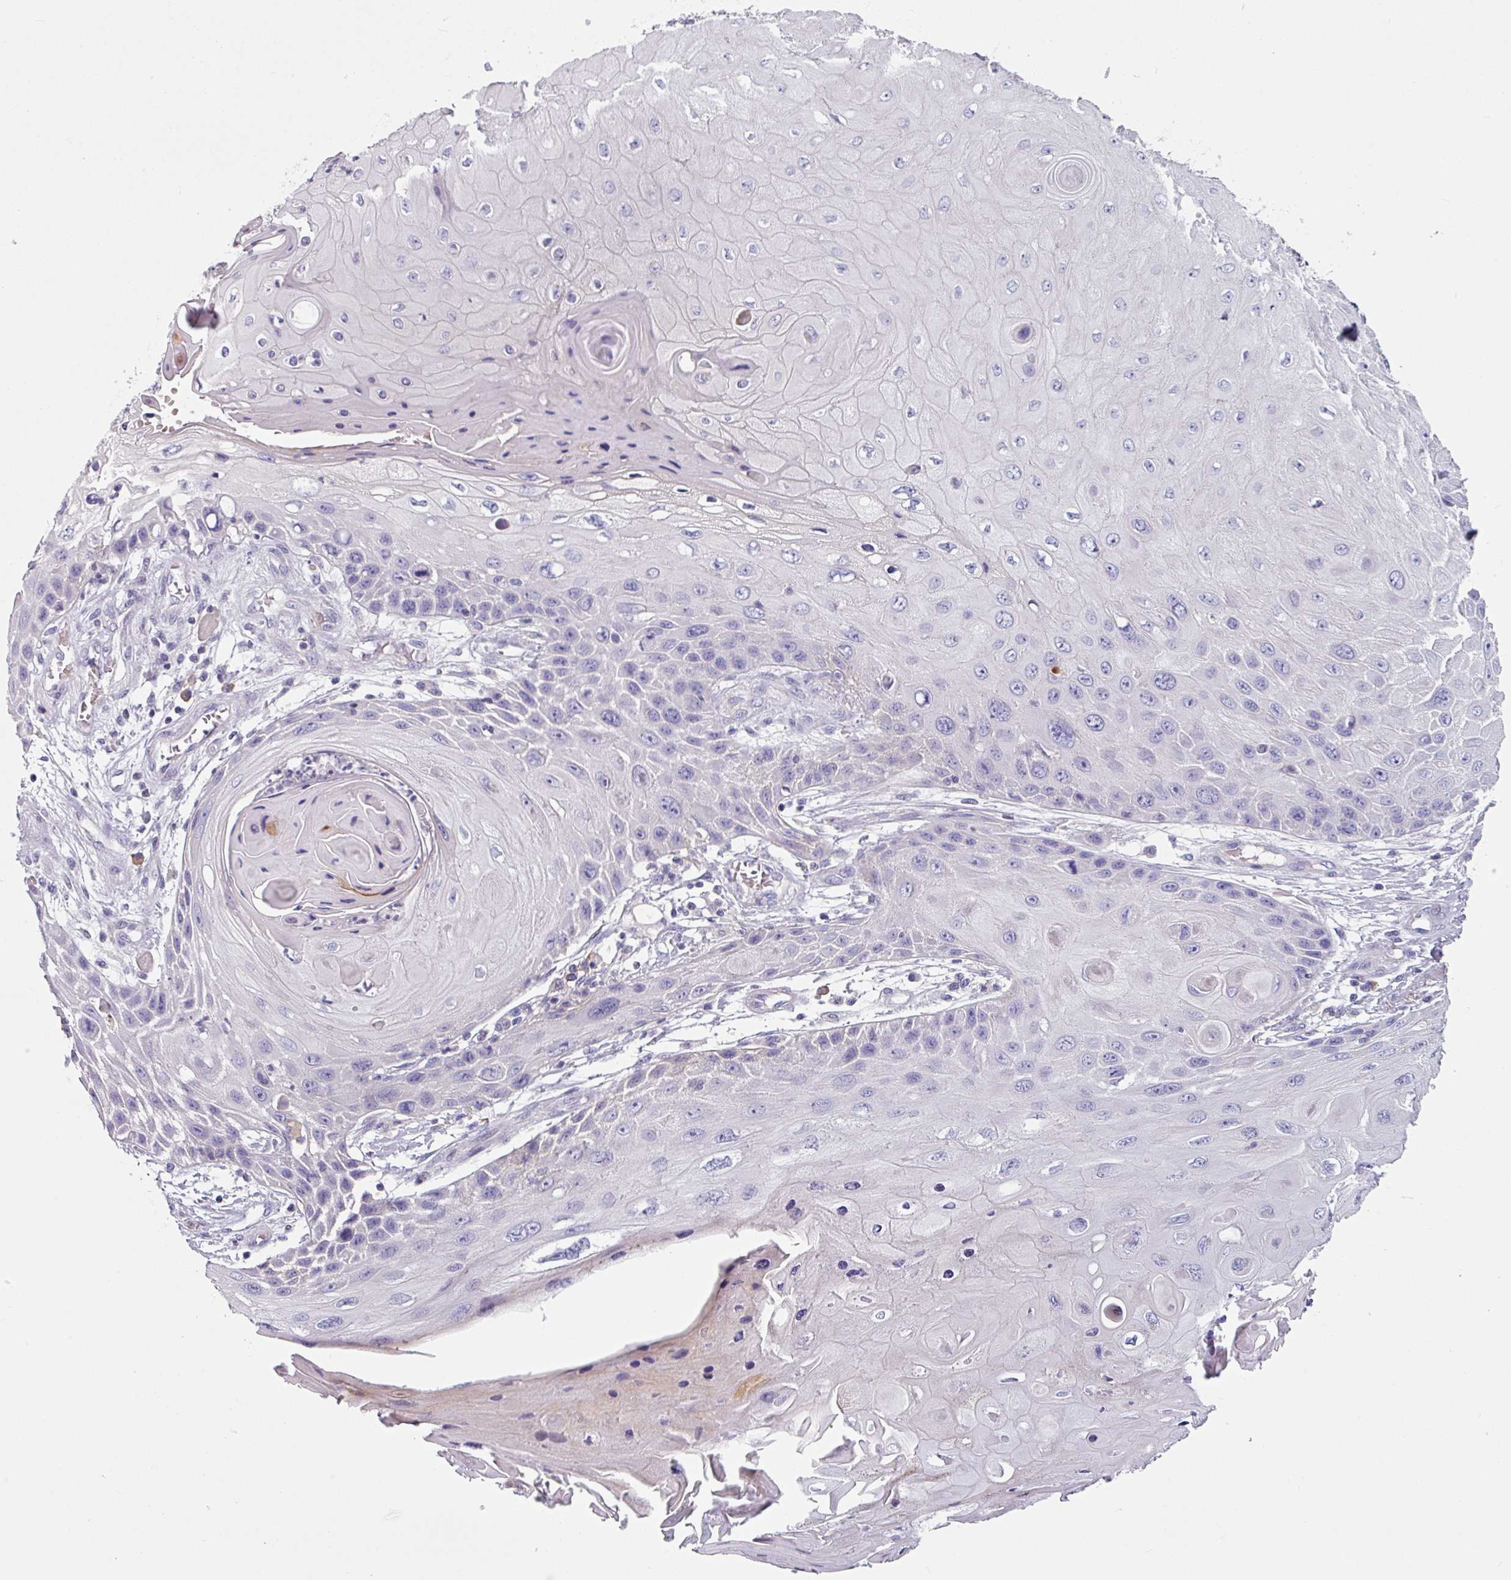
{"staining": {"intensity": "negative", "quantity": "none", "location": "none"}, "tissue": "skin cancer", "cell_type": "Tumor cells", "image_type": "cancer", "snomed": [{"axis": "morphology", "description": "Squamous cell carcinoma, NOS"}, {"axis": "topography", "description": "Skin"}, {"axis": "topography", "description": "Vulva"}], "caption": "Protein analysis of skin cancer shows no significant expression in tumor cells. (DAB immunohistochemistry (IHC) visualized using brightfield microscopy, high magnification).", "gene": "TMEM132A", "patient": {"sex": "female", "age": 44}}